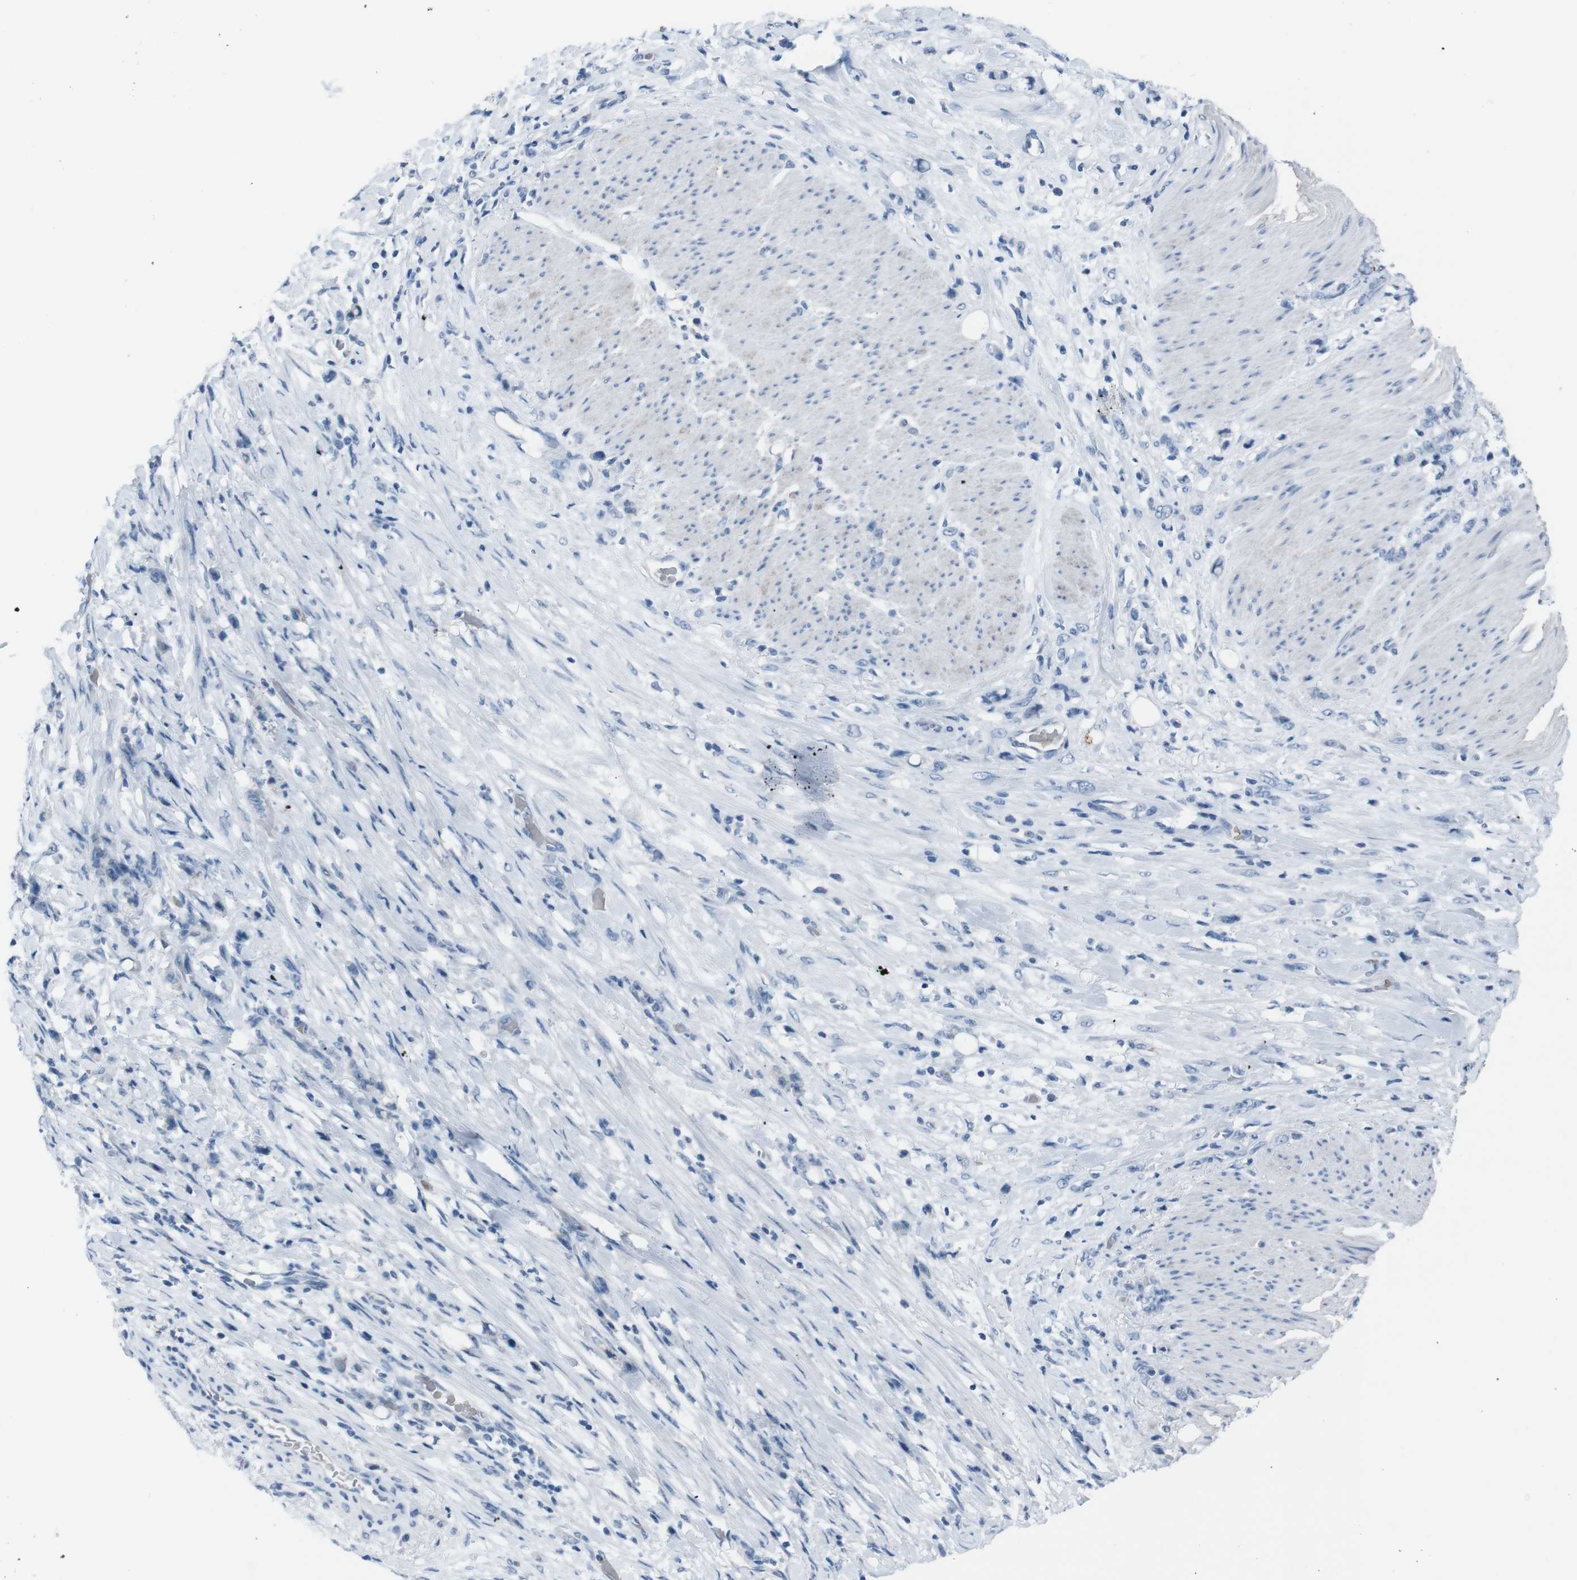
{"staining": {"intensity": "negative", "quantity": "none", "location": "none"}, "tissue": "stomach cancer", "cell_type": "Tumor cells", "image_type": "cancer", "snomed": [{"axis": "morphology", "description": "Adenocarcinoma, NOS"}, {"axis": "topography", "description": "Stomach, lower"}], "caption": "The immunohistochemistry (IHC) photomicrograph has no significant positivity in tumor cells of adenocarcinoma (stomach) tissue. (DAB (3,3'-diaminobenzidine) immunohistochemistry (IHC) with hematoxylin counter stain).", "gene": "ST6GAL1", "patient": {"sex": "male", "age": 88}}